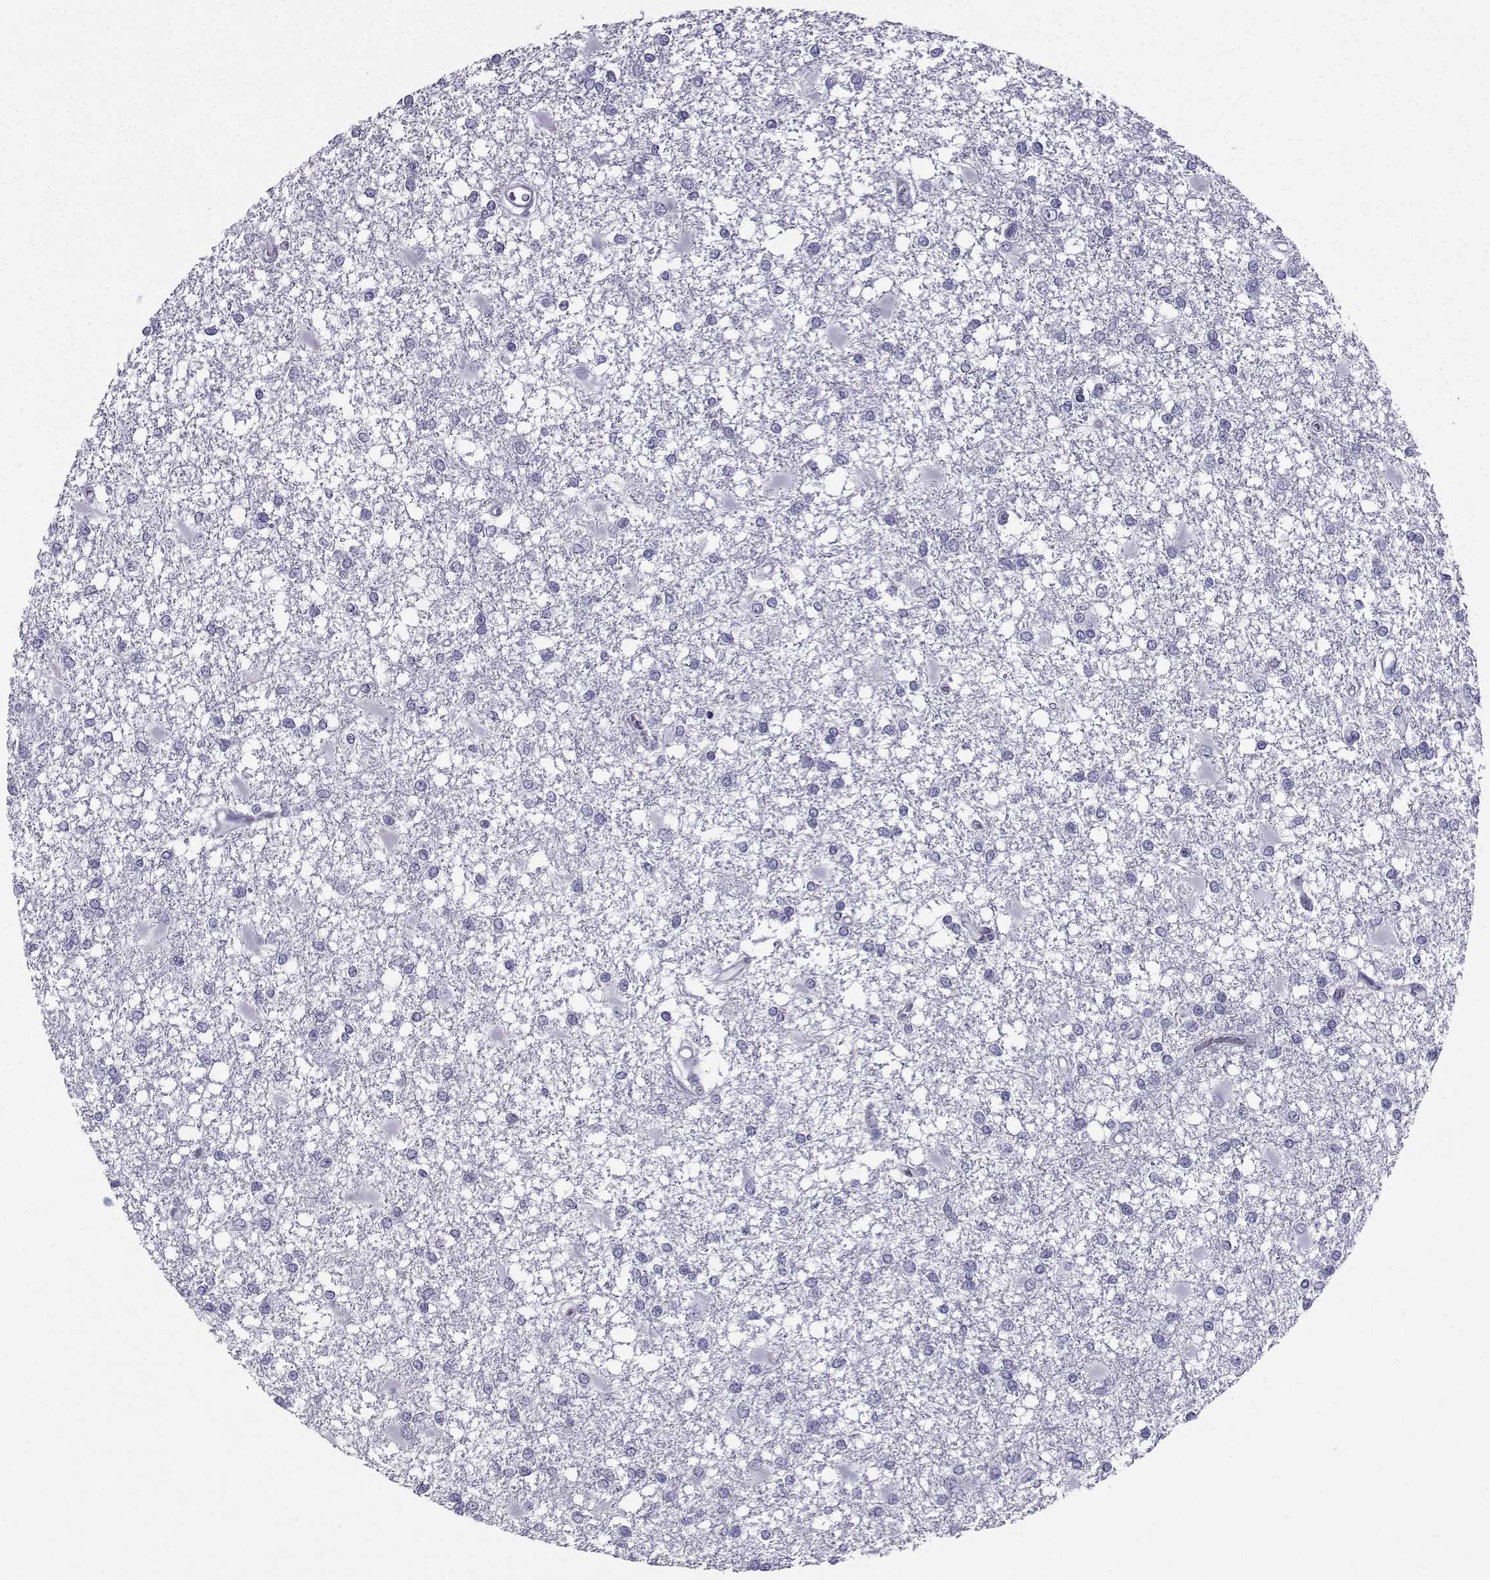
{"staining": {"intensity": "negative", "quantity": "none", "location": "none"}, "tissue": "glioma", "cell_type": "Tumor cells", "image_type": "cancer", "snomed": [{"axis": "morphology", "description": "Glioma, malignant, High grade"}, {"axis": "topography", "description": "Cerebral cortex"}], "caption": "IHC photomicrograph of human malignant glioma (high-grade) stained for a protein (brown), which demonstrates no staining in tumor cells.", "gene": "SPANXD", "patient": {"sex": "male", "age": 79}}